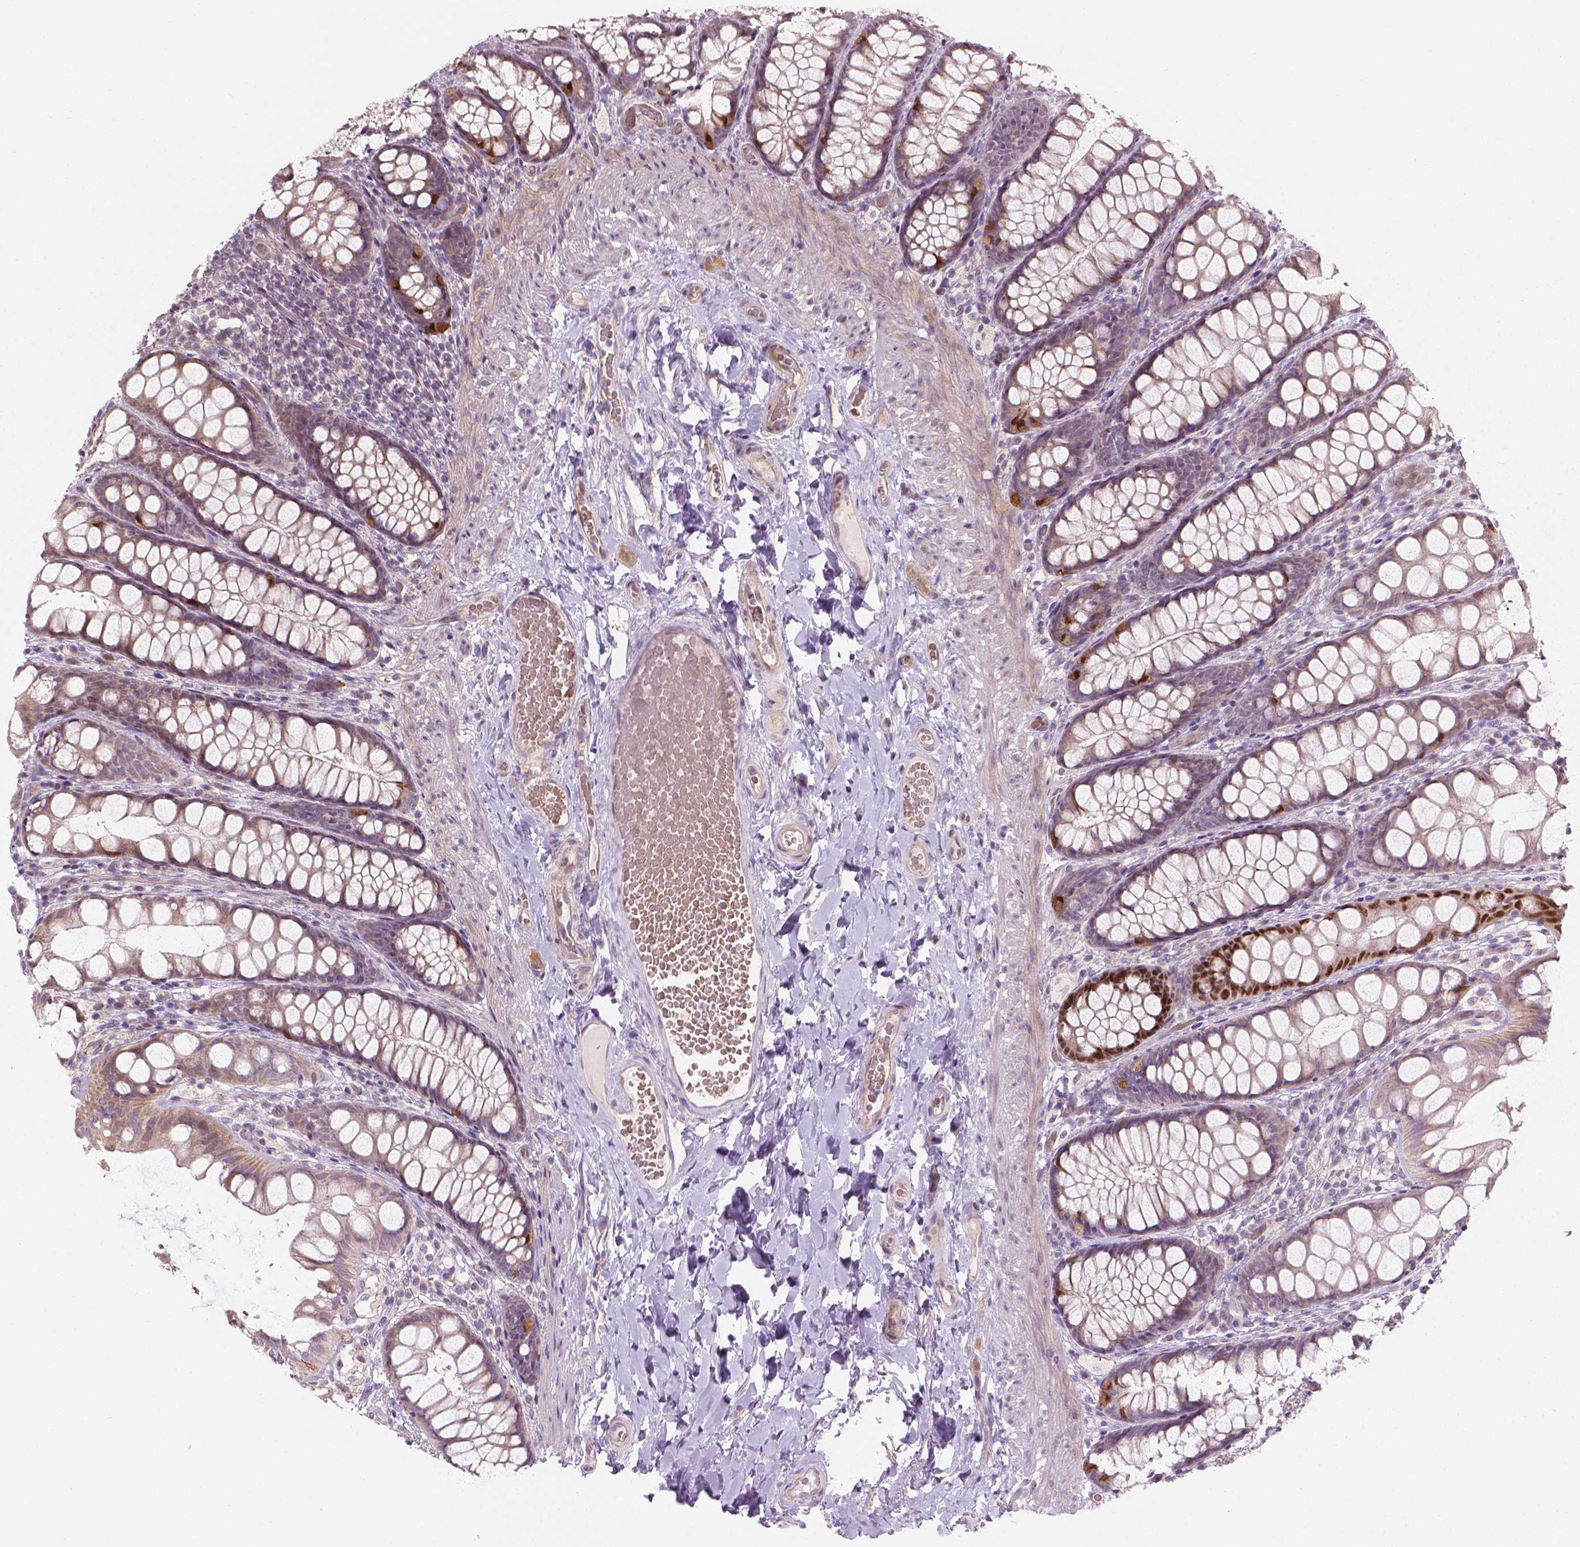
{"staining": {"intensity": "weak", "quantity": ">75%", "location": "cytoplasmic/membranous"}, "tissue": "colon", "cell_type": "Endothelial cells", "image_type": "normal", "snomed": [{"axis": "morphology", "description": "Normal tissue, NOS"}, {"axis": "topography", "description": "Colon"}], "caption": "Immunohistochemistry (IHC) micrograph of benign colon: colon stained using immunohistochemistry exhibits low levels of weak protein expression localized specifically in the cytoplasmic/membranous of endothelial cells, appearing as a cytoplasmic/membranous brown color.", "gene": "IFFO1", "patient": {"sex": "male", "age": 47}}